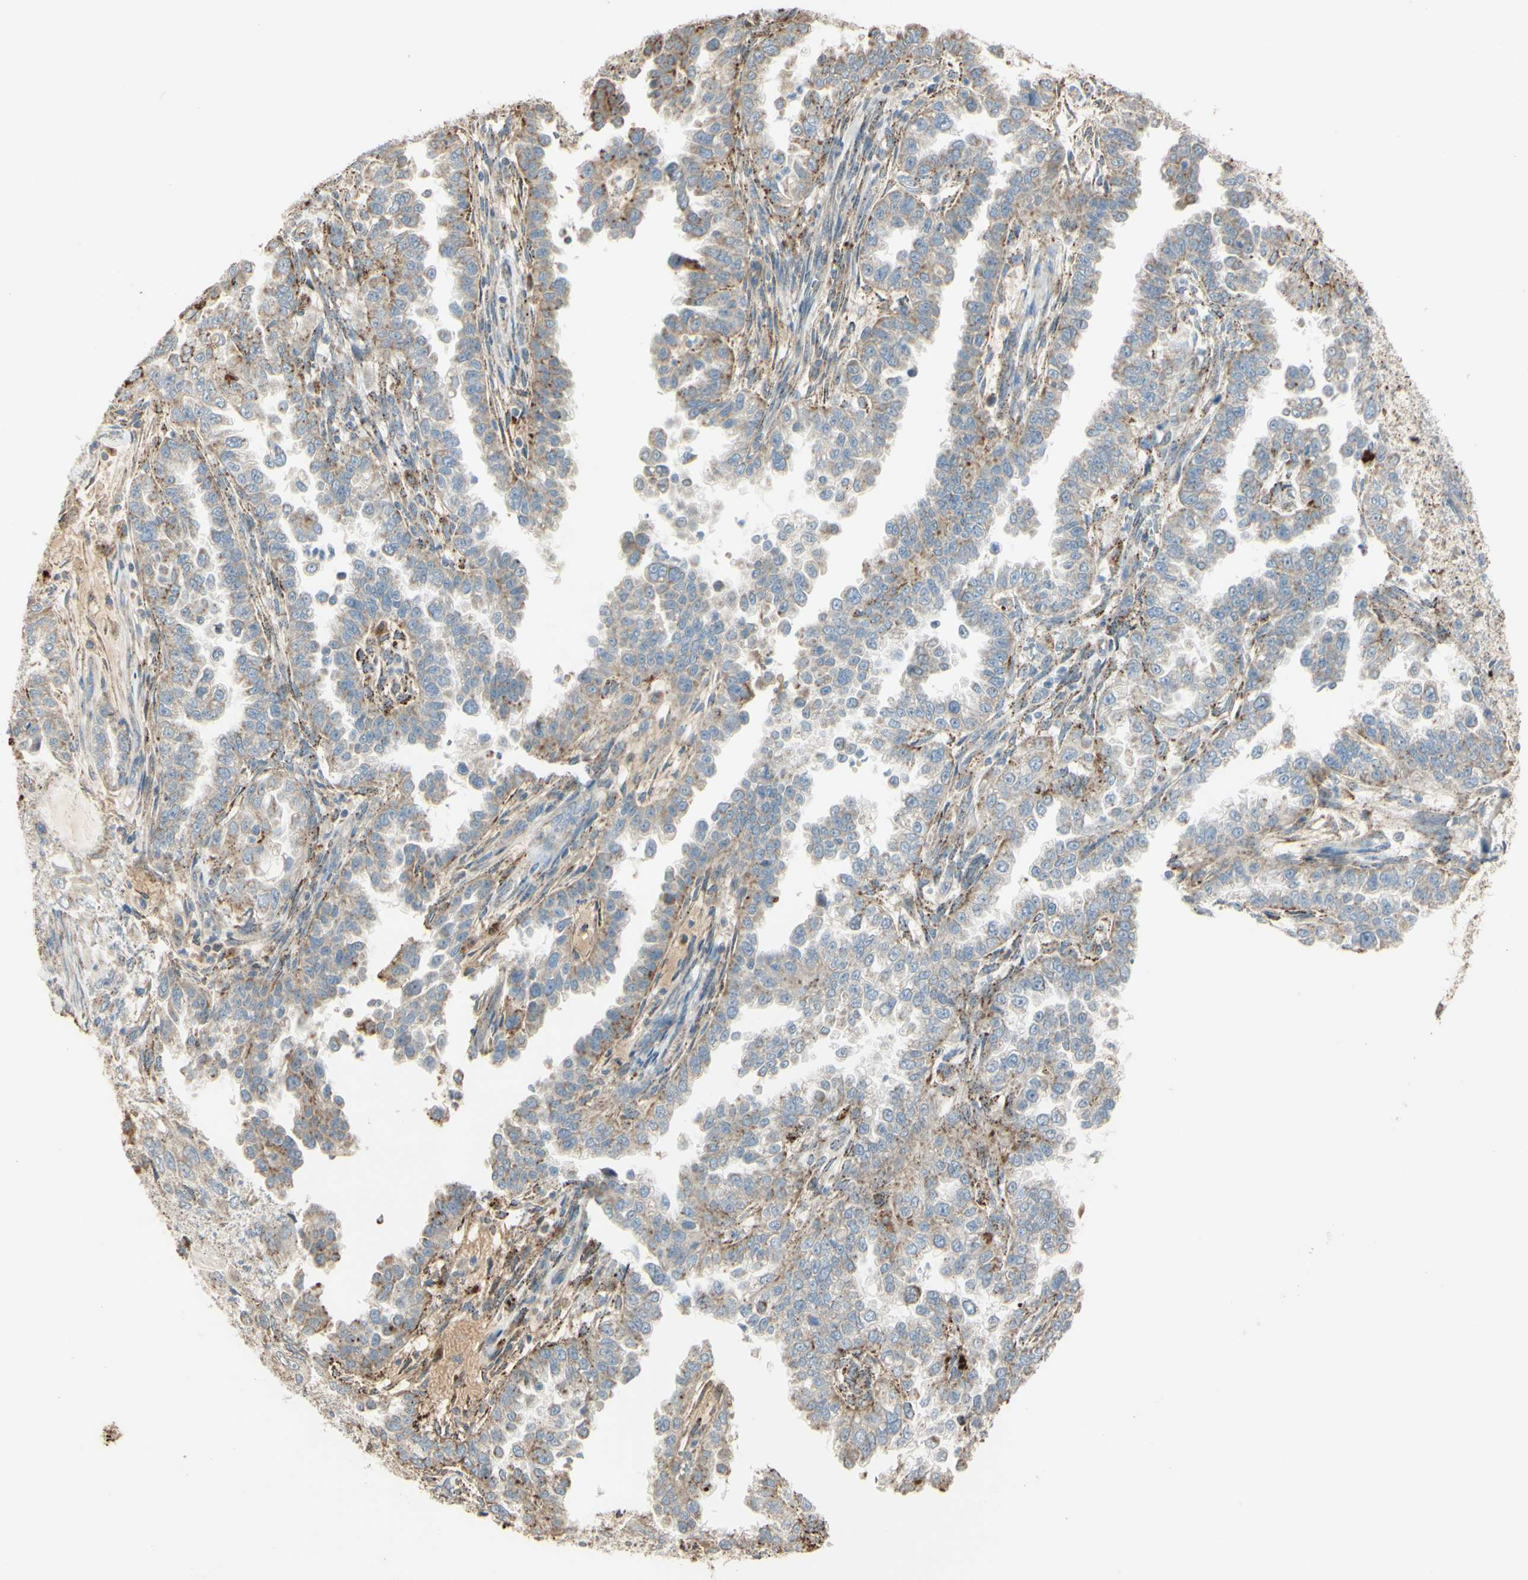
{"staining": {"intensity": "weak", "quantity": ">75%", "location": "cytoplasmic/membranous"}, "tissue": "endometrial cancer", "cell_type": "Tumor cells", "image_type": "cancer", "snomed": [{"axis": "morphology", "description": "Adenocarcinoma, NOS"}, {"axis": "topography", "description": "Endometrium"}], "caption": "Immunohistochemistry of endometrial adenocarcinoma displays low levels of weak cytoplasmic/membranous positivity in about >75% of tumor cells.", "gene": "ANGPTL1", "patient": {"sex": "female", "age": 85}}